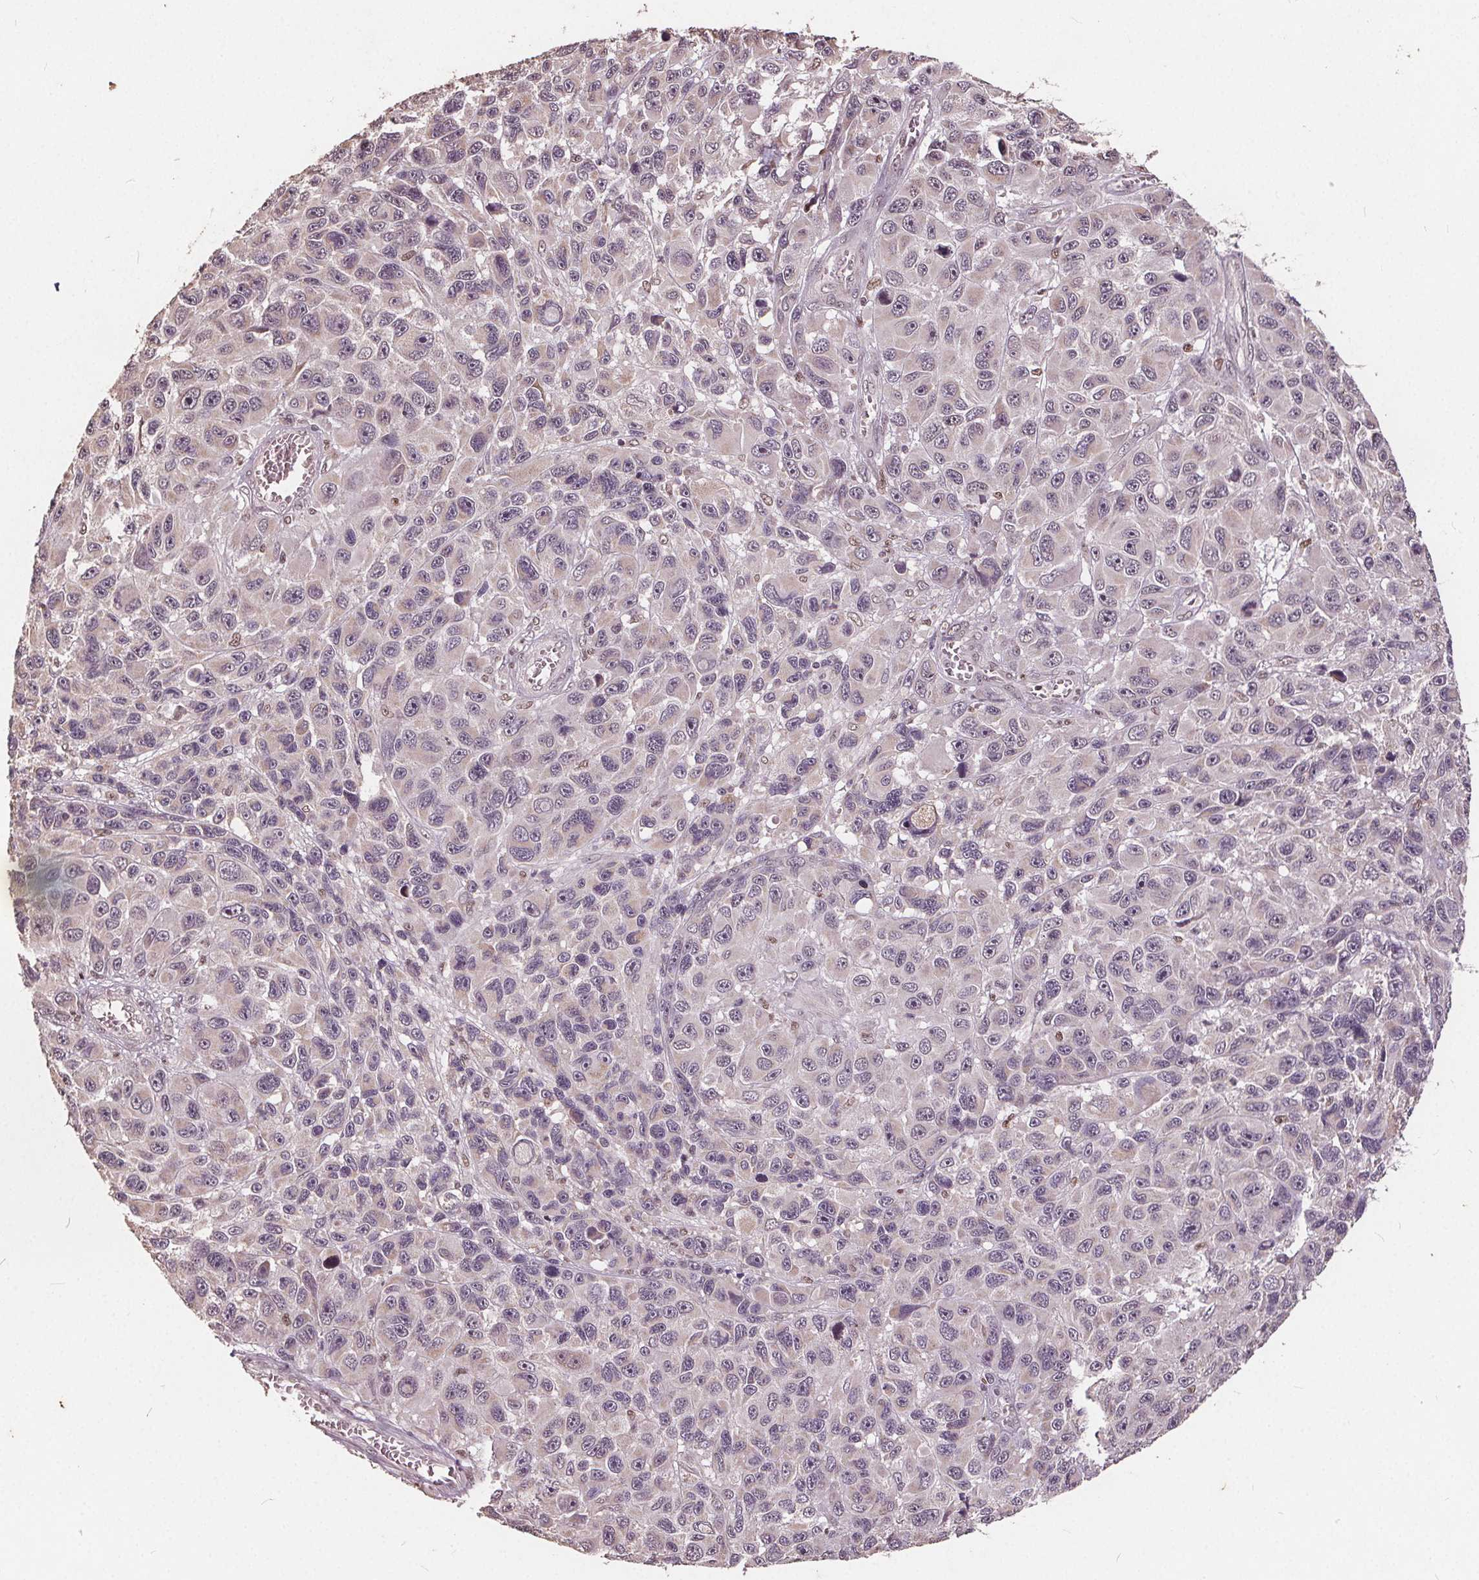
{"staining": {"intensity": "weak", "quantity": "<25%", "location": "nuclear"}, "tissue": "melanoma", "cell_type": "Tumor cells", "image_type": "cancer", "snomed": [{"axis": "morphology", "description": "Malignant melanoma, NOS"}, {"axis": "topography", "description": "Skin"}], "caption": "There is no significant expression in tumor cells of malignant melanoma.", "gene": "DNMT3B", "patient": {"sex": "male", "age": 53}}